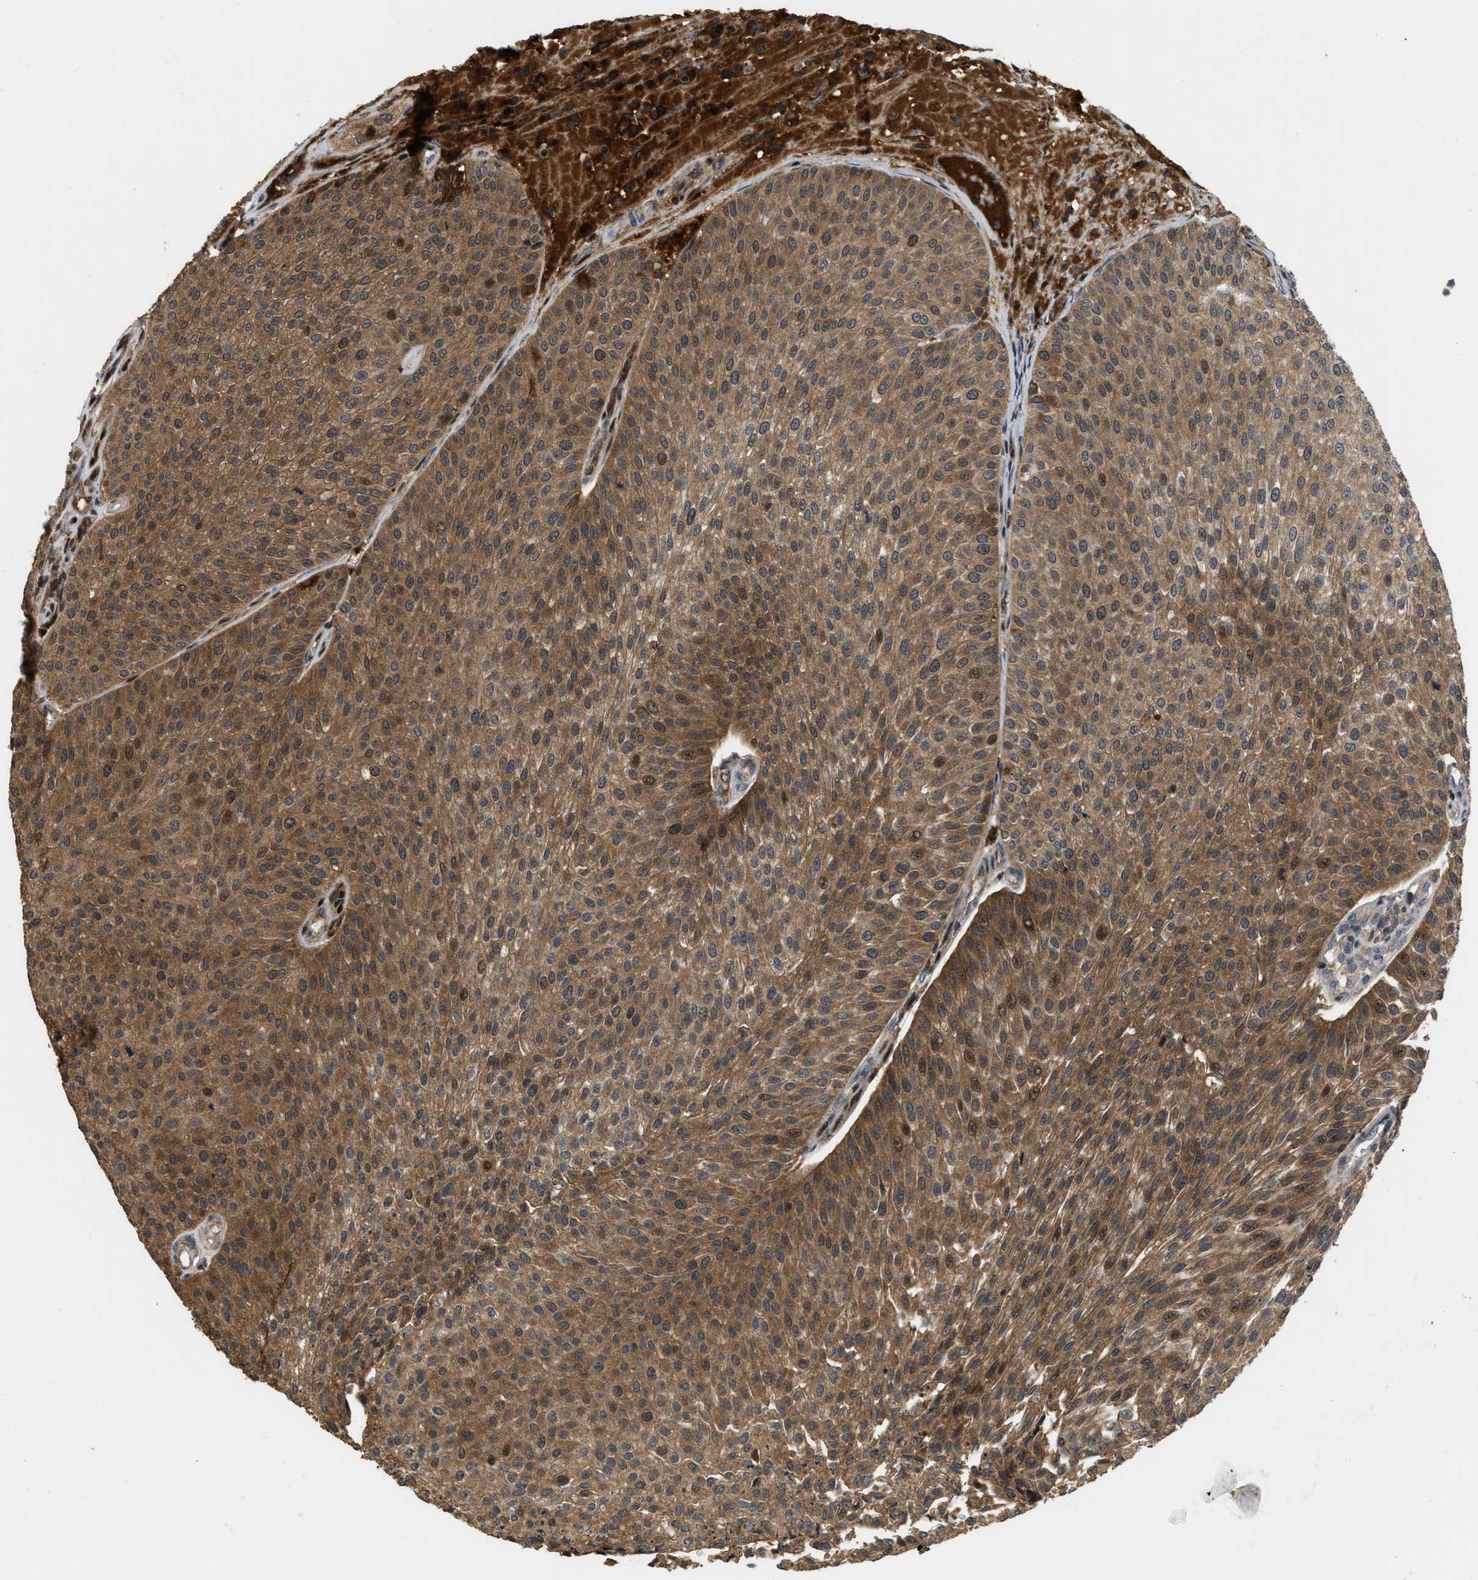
{"staining": {"intensity": "moderate", "quantity": ">75%", "location": "cytoplasmic/membranous,nuclear"}, "tissue": "urothelial cancer", "cell_type": "Tumor cells", "image_type": "cancer", "snomed": [{"axis": "morphology", "description": "Urothelial carcinoma, Low grade"}, {"axis": "topography", "description": "Smooth muscle"}, {"axis": "topography", "description": "Urinary bladder"}], "caption": "Tumor cells demonstrate medium levels of moderate cytoplasmic/membranous and nuclear staining in about >75% of cells in human low-grade urothelial carcinoma.", "gene": "CBR3", "patient": {"sex": "male", "age": 60}}